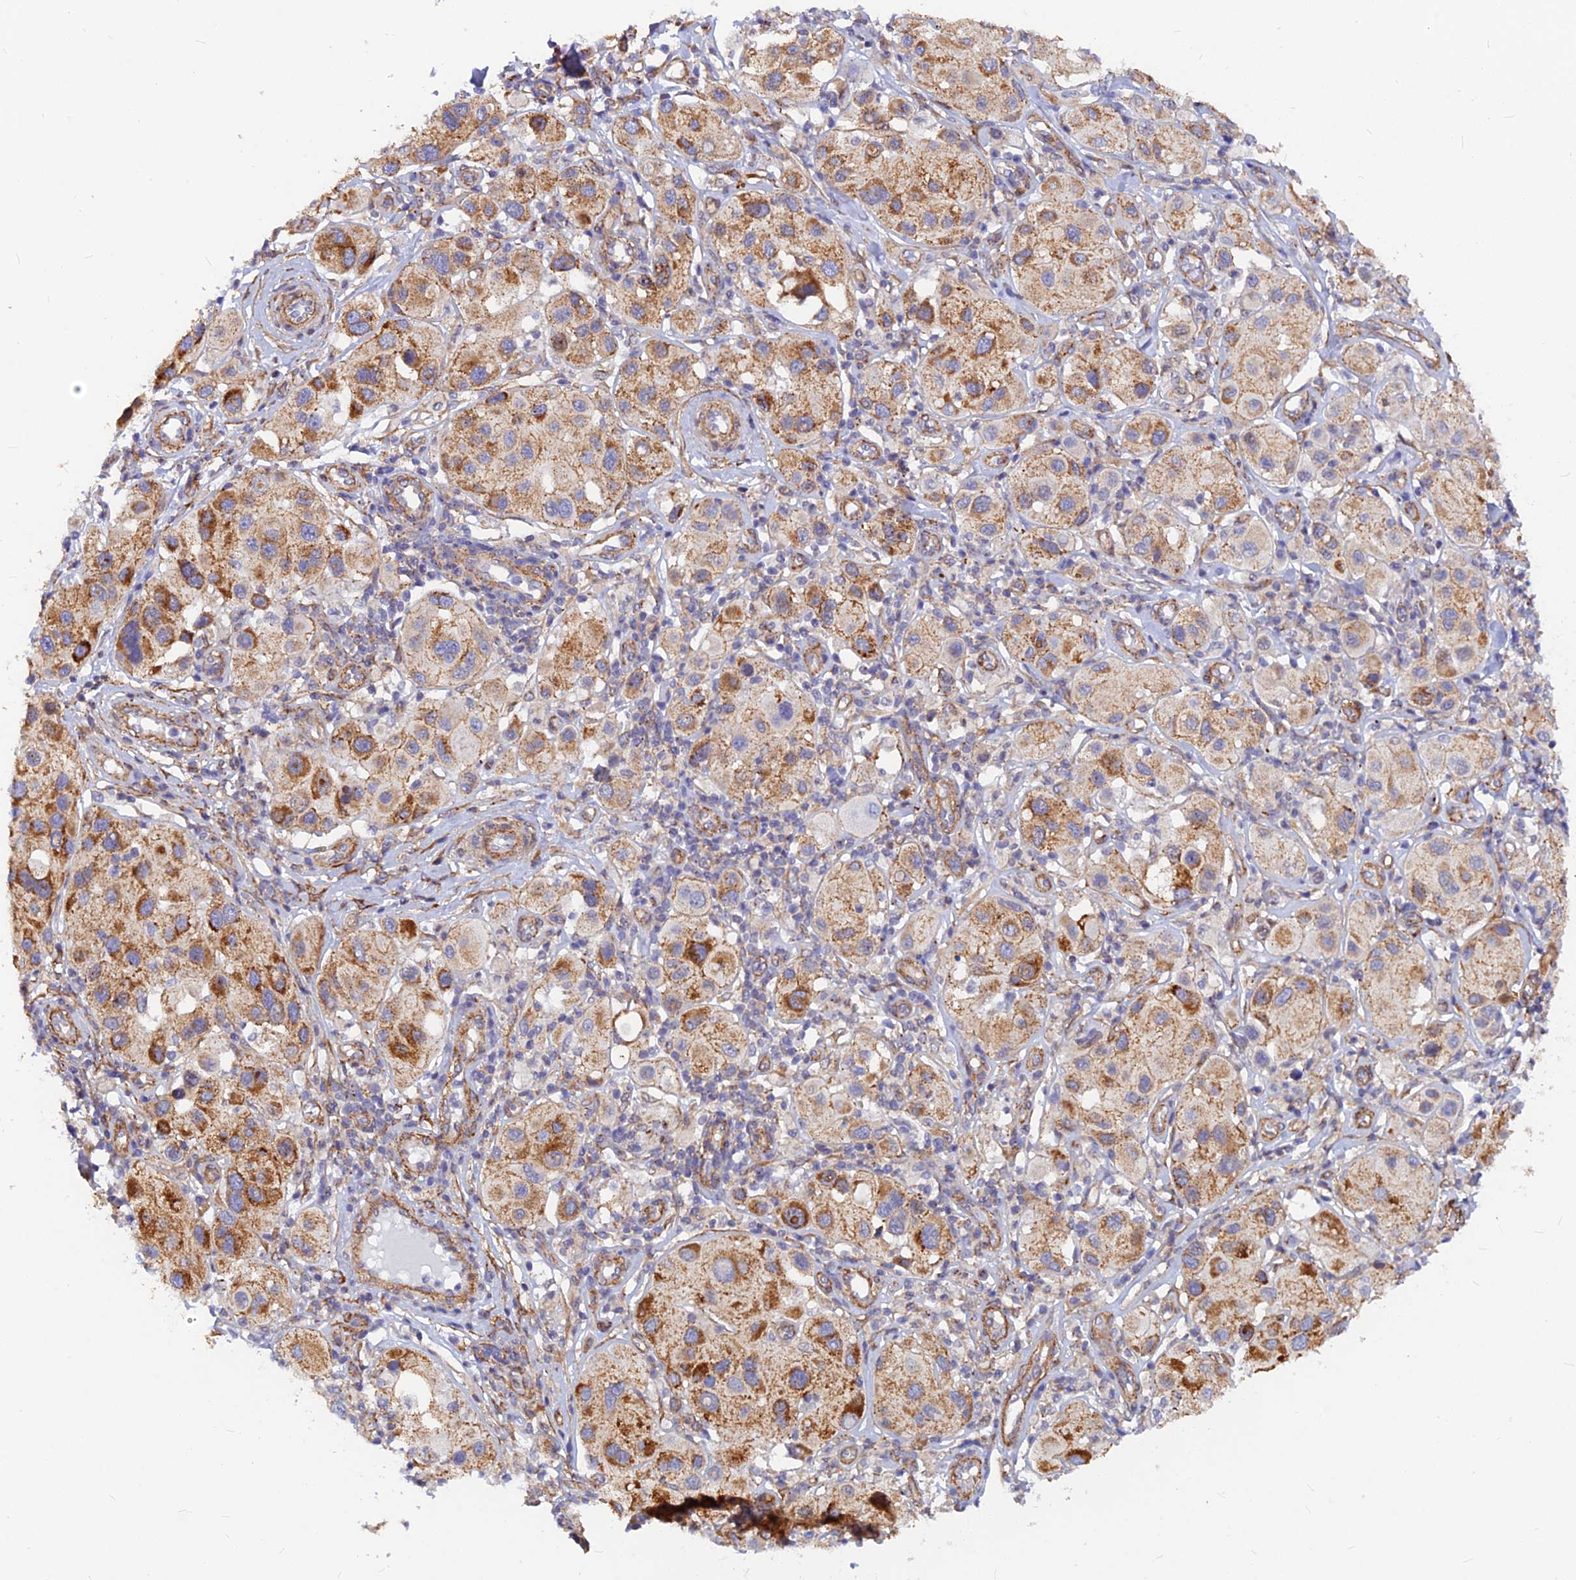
{"staining": {"intensity": "moderate", "quantity": ">75%", "location": "cytoplasmic/membranous"}, "tissue": "melanoma", "cell_type": "Tumor cells", "image_type": "cancer", "snomed": [{"axis": "morphology", "description": "Malignant melanoma, Metastatic site"}, {"axis": "topography", "description": "Skin"}], "caption": "IHC (DAB) staining of malignant melanoma (metastatic site) demonstrates moderate cytoplasmic/membranous protein staining in about >75% of tumor cells. Immunohistochemistry stains the protein in brown and the nuclei are stained blue.", "gene": "VSTM2L", "patient": {"sex": "male", "age": 41}}